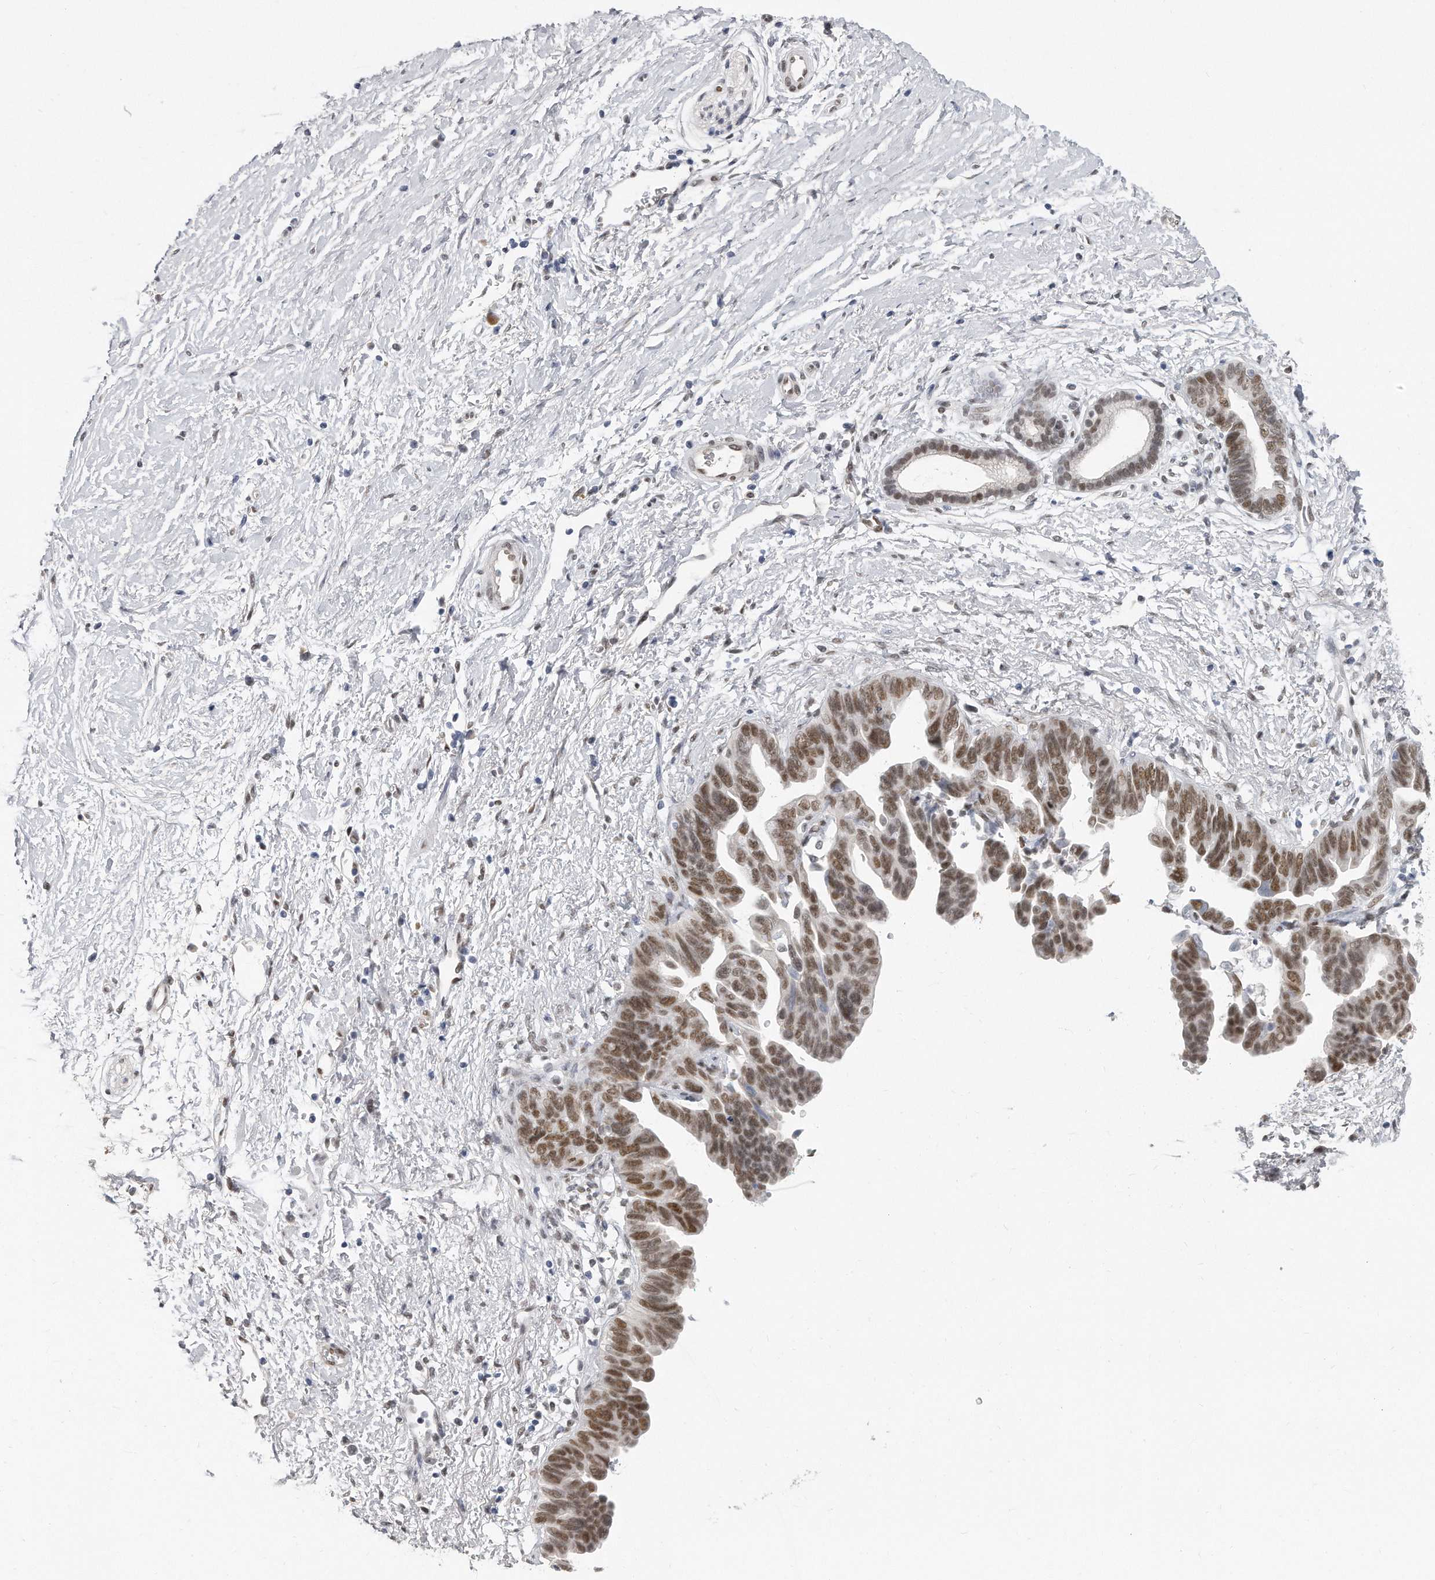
{"staining": {"intensity": "moderate", "quantity": ">75%", "location": "nuclear"}, "tissue": "pancreatic cancer", "cell_type": "Tumor cells", "image_type": "cancer", "snomed": [{"axis": "morphology", "description": "Adenocarcinoma, NOS"}, {"axis": "topography", "description": "Pancreas"}], "caption": "This histopathology image shows immunohistochemistry staining of human adenocarcinoma (pancreatic), with medium moderate nuclear positivity in approximately >75% of tumor cells.", "gene": "CTBP2", "patient": {"sex": "female", "age": 72}}